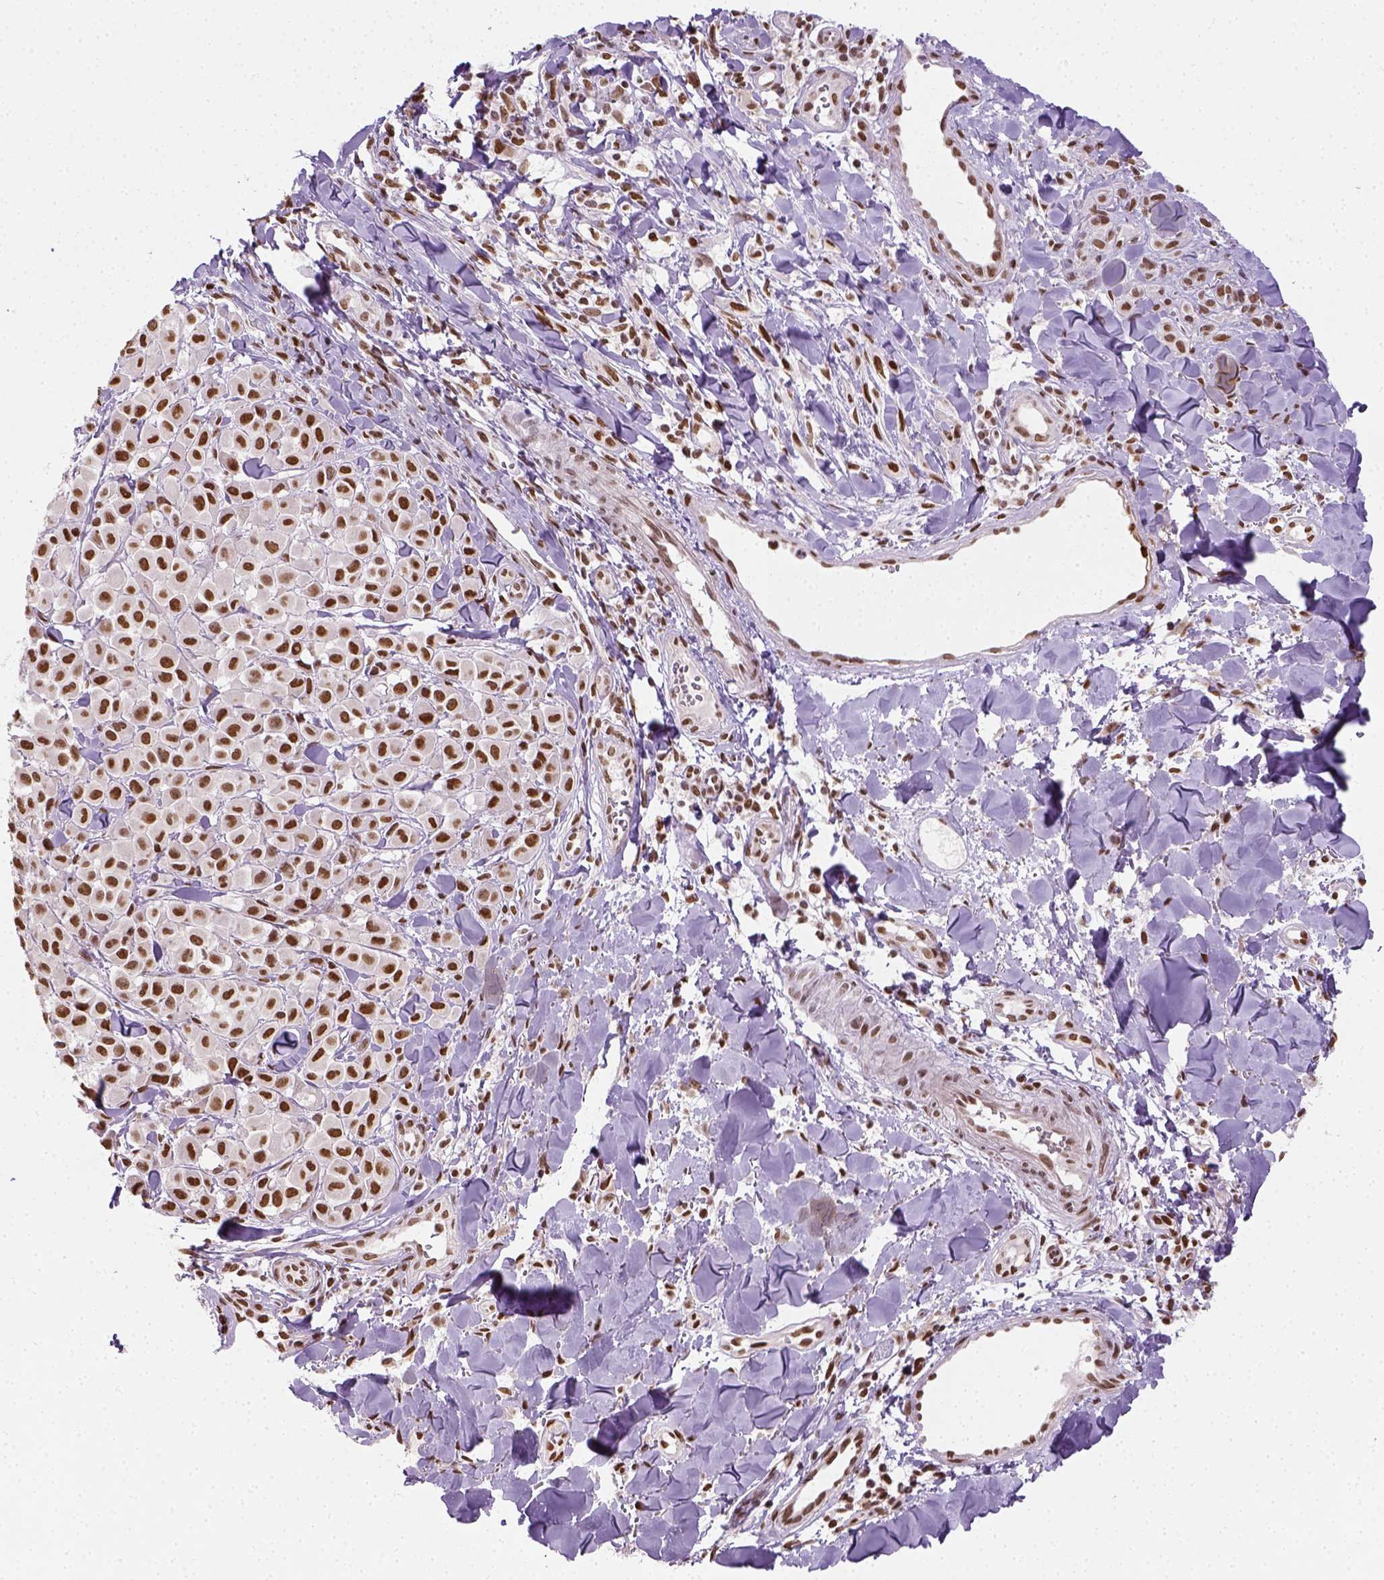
{"staining": {"intensity": "strong", "quantity": ">75%", "location": "nuclear"}, "tissue": "melanoma", "cell_type": "Tumor cells", "image_type": "cancer", "snomed": [{"axis": "morphology", "description": "Malignant melanoma, NOS"}, {"axis": "topography", "description": "Skin"}], "caption": "Protein analysis of melanoma tissue shows strong nuclear staining in about >75% of tumor cells. Ihc stains the protein in brown and the nuclei are stained blue.", "gene": "FANCE", "patient": {"sex": "male", "age": 77}}